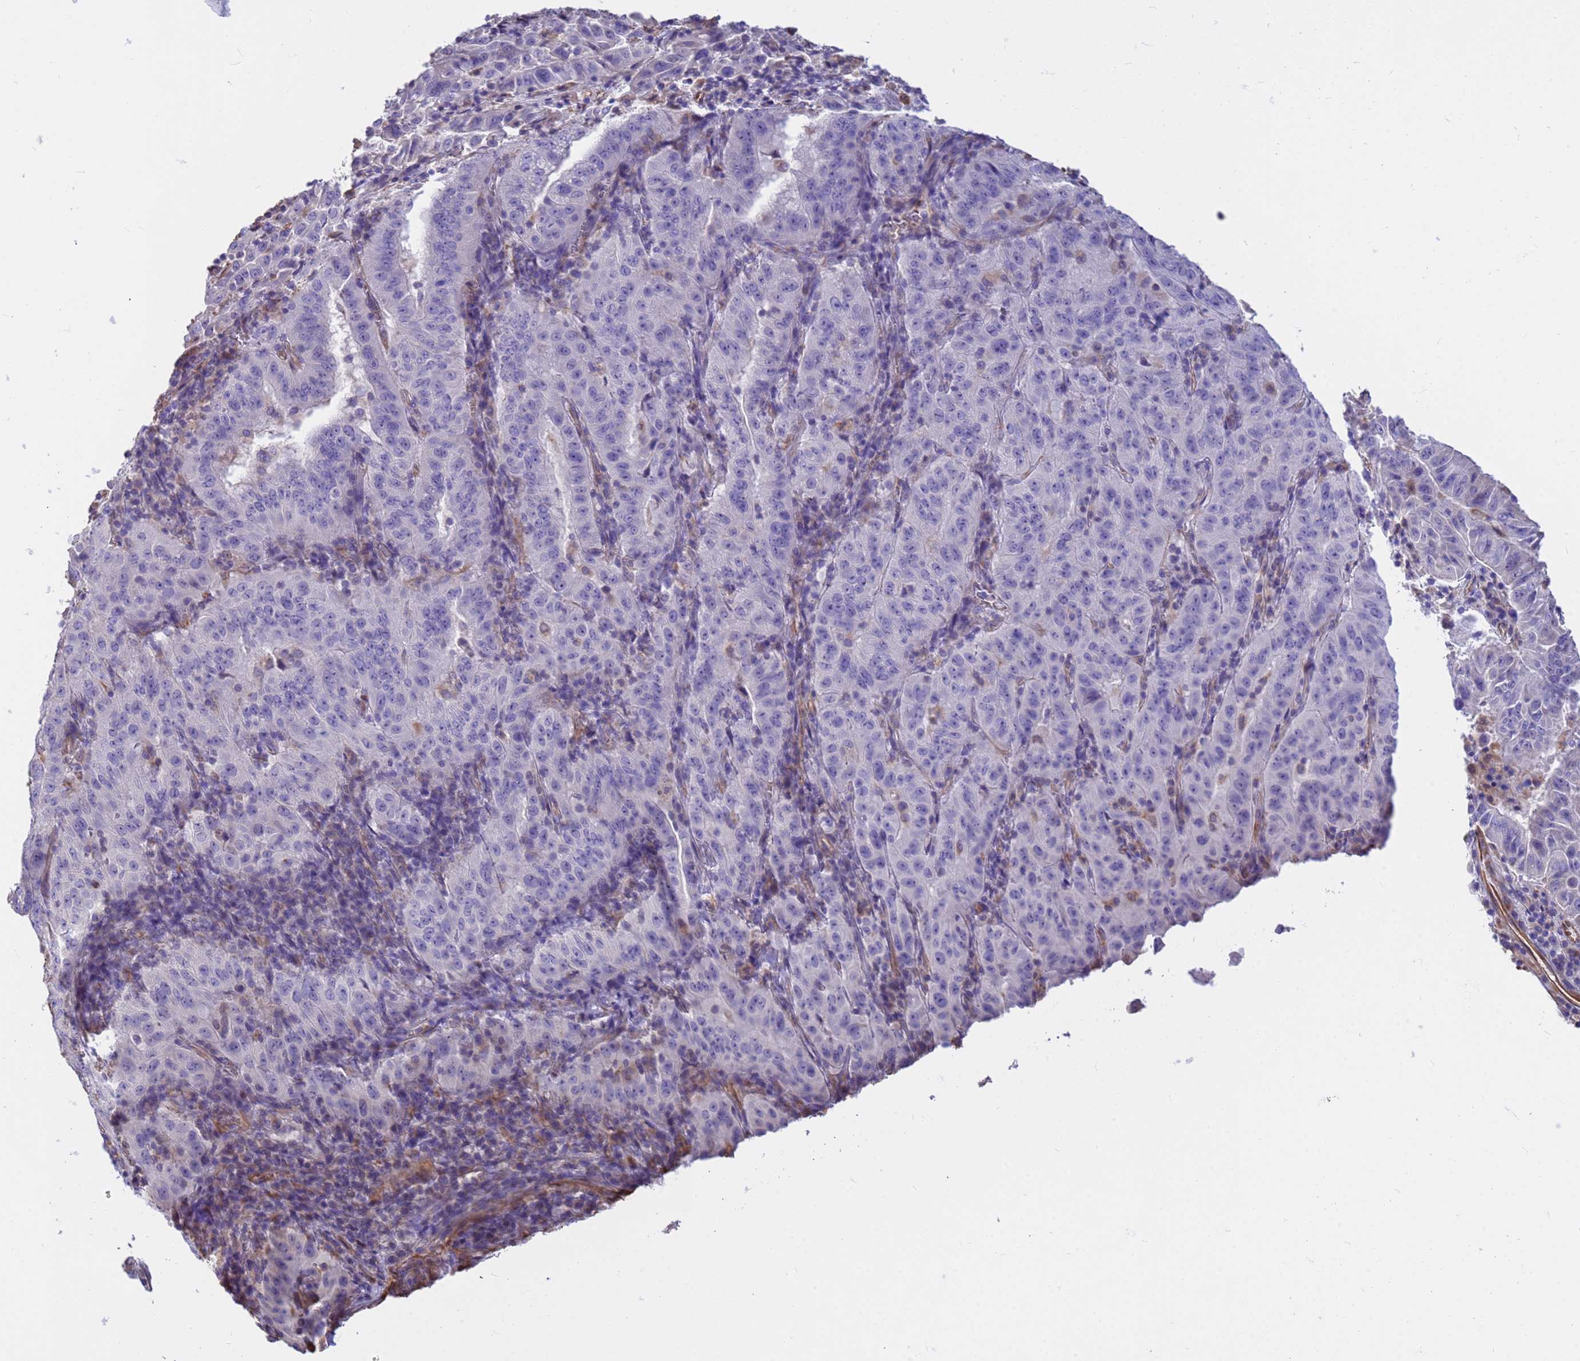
{"staining": {"intensity": "negative", "quantity": "none", "location": "none"}, "tissue": "pancreatic cancer", "cell_type": "Tumor cells", "image_type": "cancer", "snomed": [{"axis": "morphology", "description": "Adenocarcinoma, NOS"}, {"axis": "topography", "description": "Pancreas"}], "caption": "This is an immunohistochemistry image of pancreatic cancer. There is no expression in tumor cells.", "gene": "TCEAL3", "patient": {"sex": "male", "age": 63}}